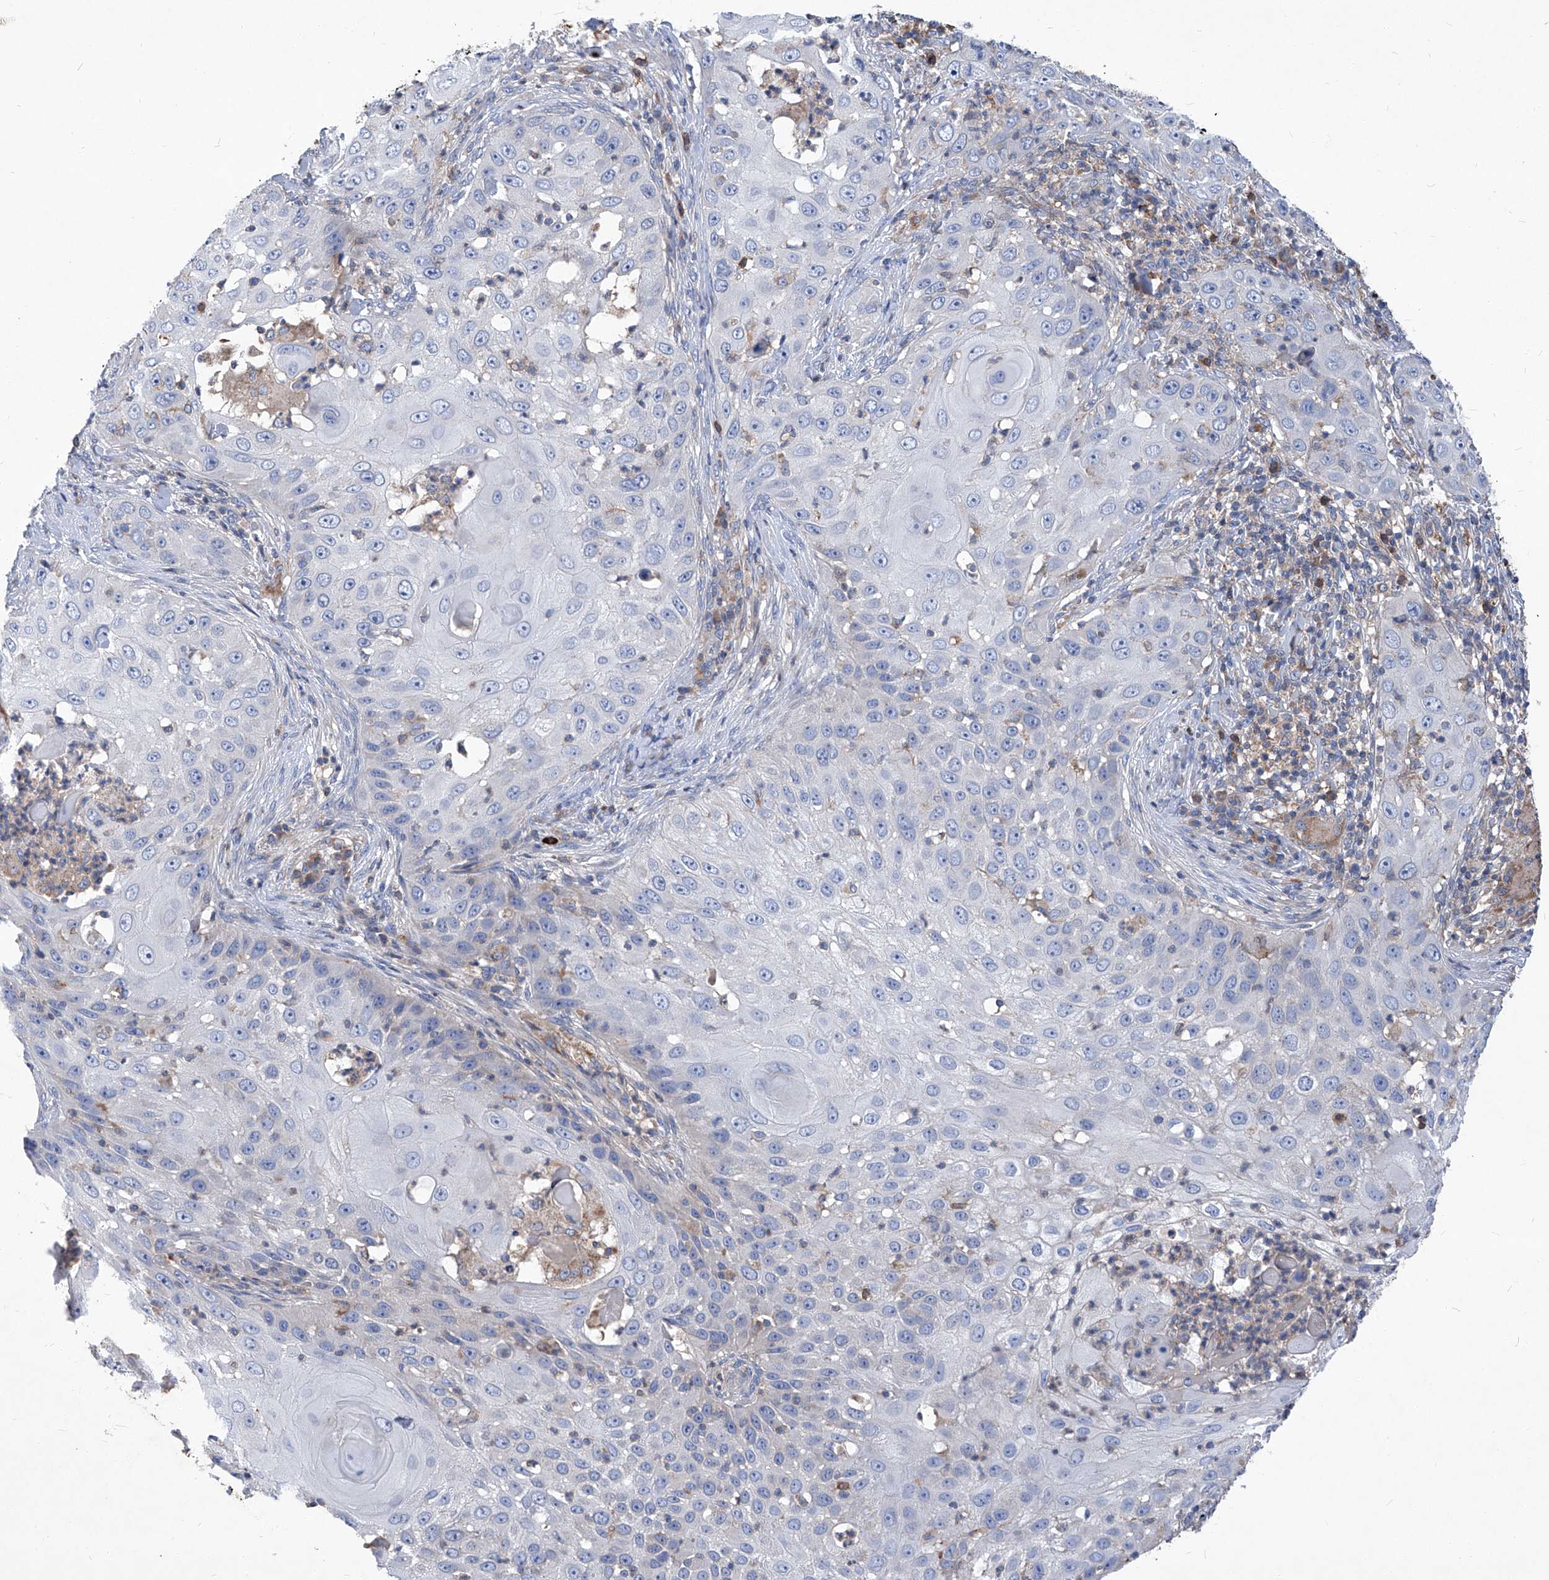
{"staining": {"intensity": "negative", "quantity": "none", "location": "none"}, "tissue": "skin cancer", "cell_type": "Tumor cells", "image_type": "cancer", "snomed": [{"axis": "morphology", "description": "Squamous cell carcinoma, NOS"}, {"axis": "topography", "description": "Skin"}], "caption": "Immunohistochemical staining of human skin cancer (squamous cell carcinoma) demonstrates no significant positivity in tumor cells.", "gene": "EPHA8", "patient": {"sex": "female", "age": 44}}